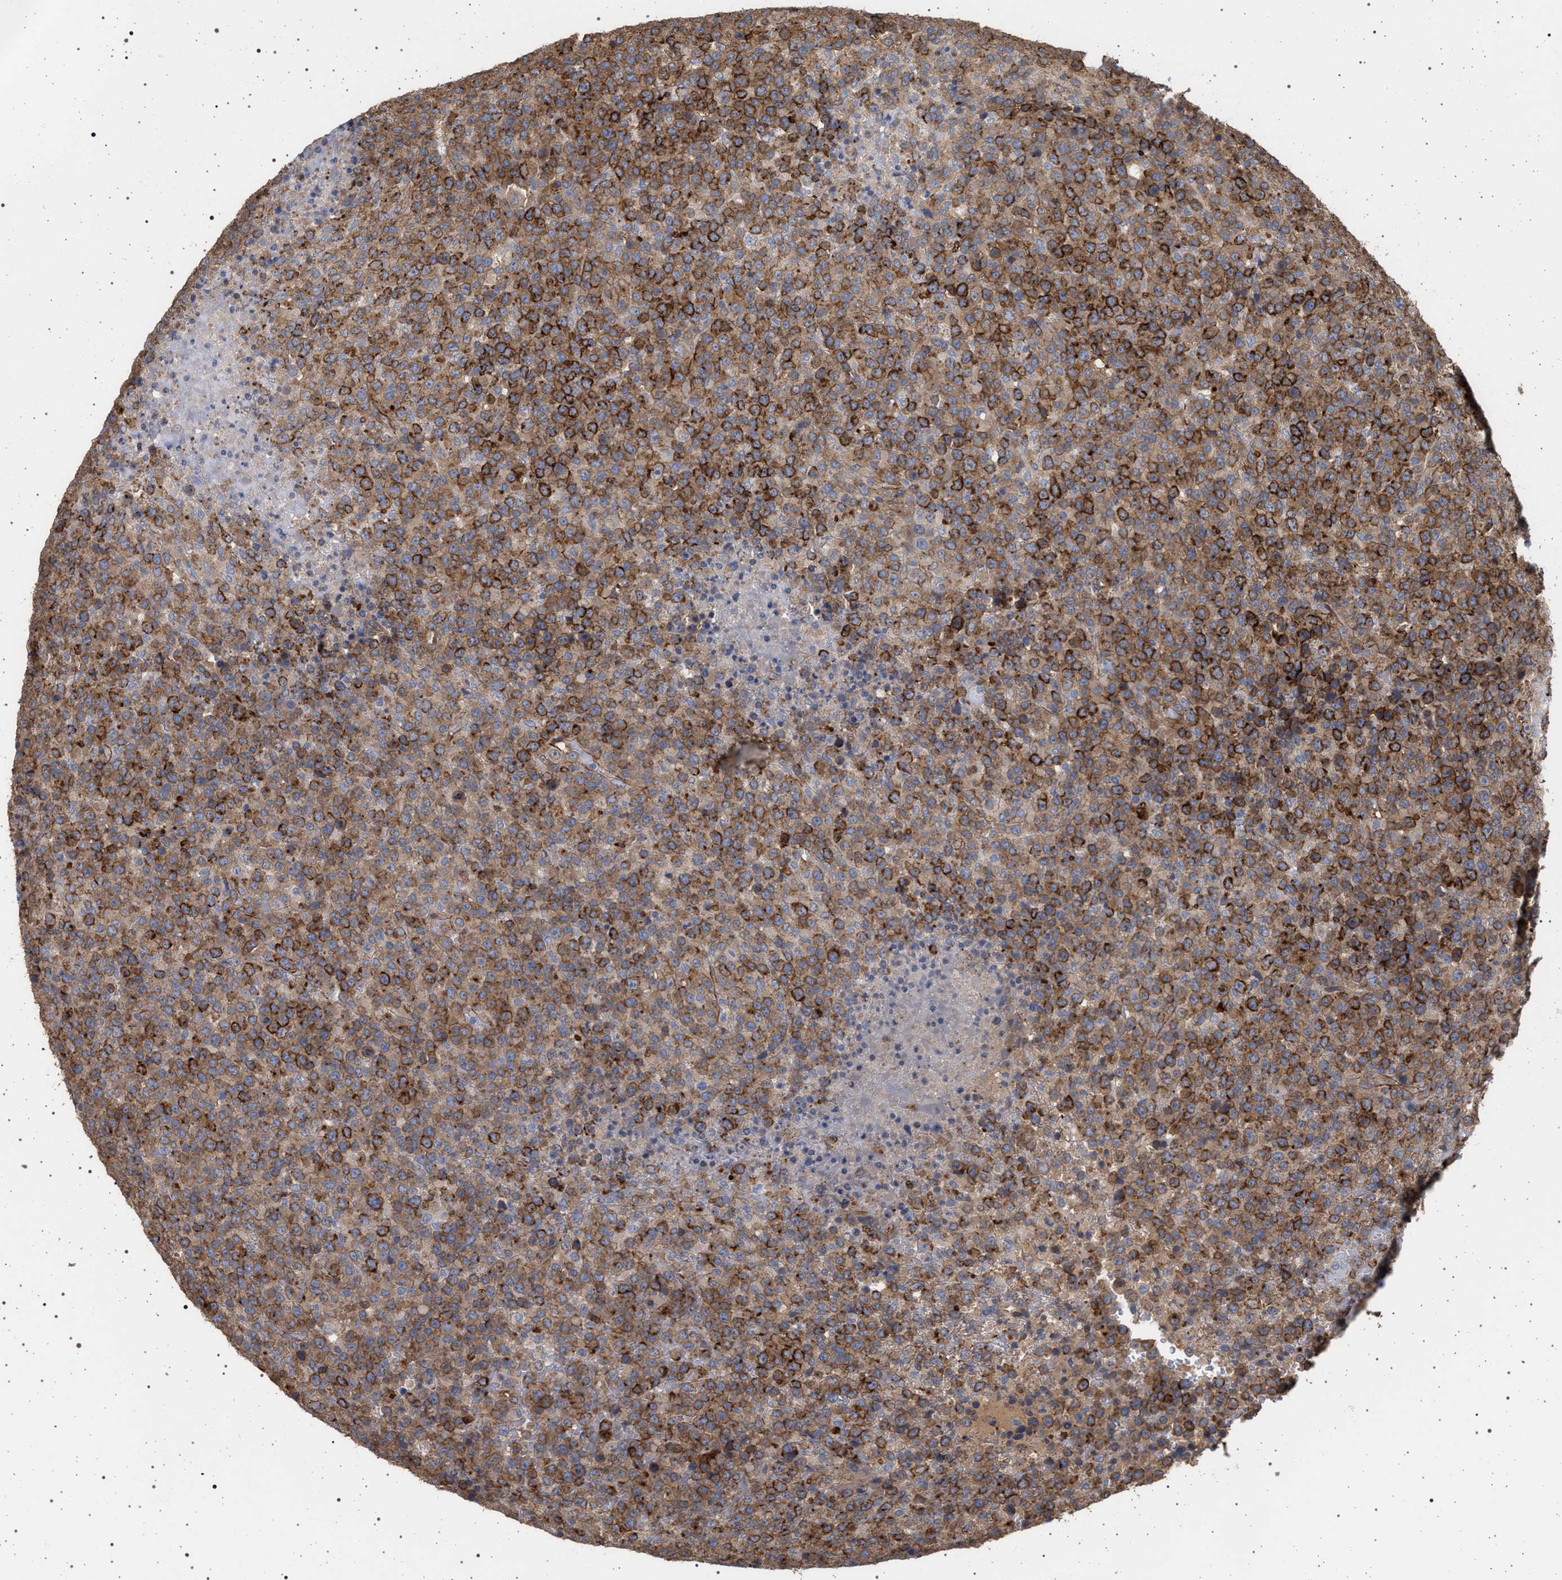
{"staining": {"intensity": "strong", "quantity": ">75%", "location": "cytoplasmic/membranous"}, "tissue": "lymphoma", "cell_type": "Tumor cells", "image_type": "cancer", "snomed": [{"axis": "morphology", "description": "Malignant lymphoma, non-Hodgkin's type, High grade"}, {"axis": "topography", "description": "Lymph node"}], "caption": "Strong cytoplasmic/membranous positivity is identified in about >75% of tumor cells in high-grade malignant lymphoma, non-Hodgkin's type.", "gene": "IFT20", "patient": {"sex": "male", "age": 13}}